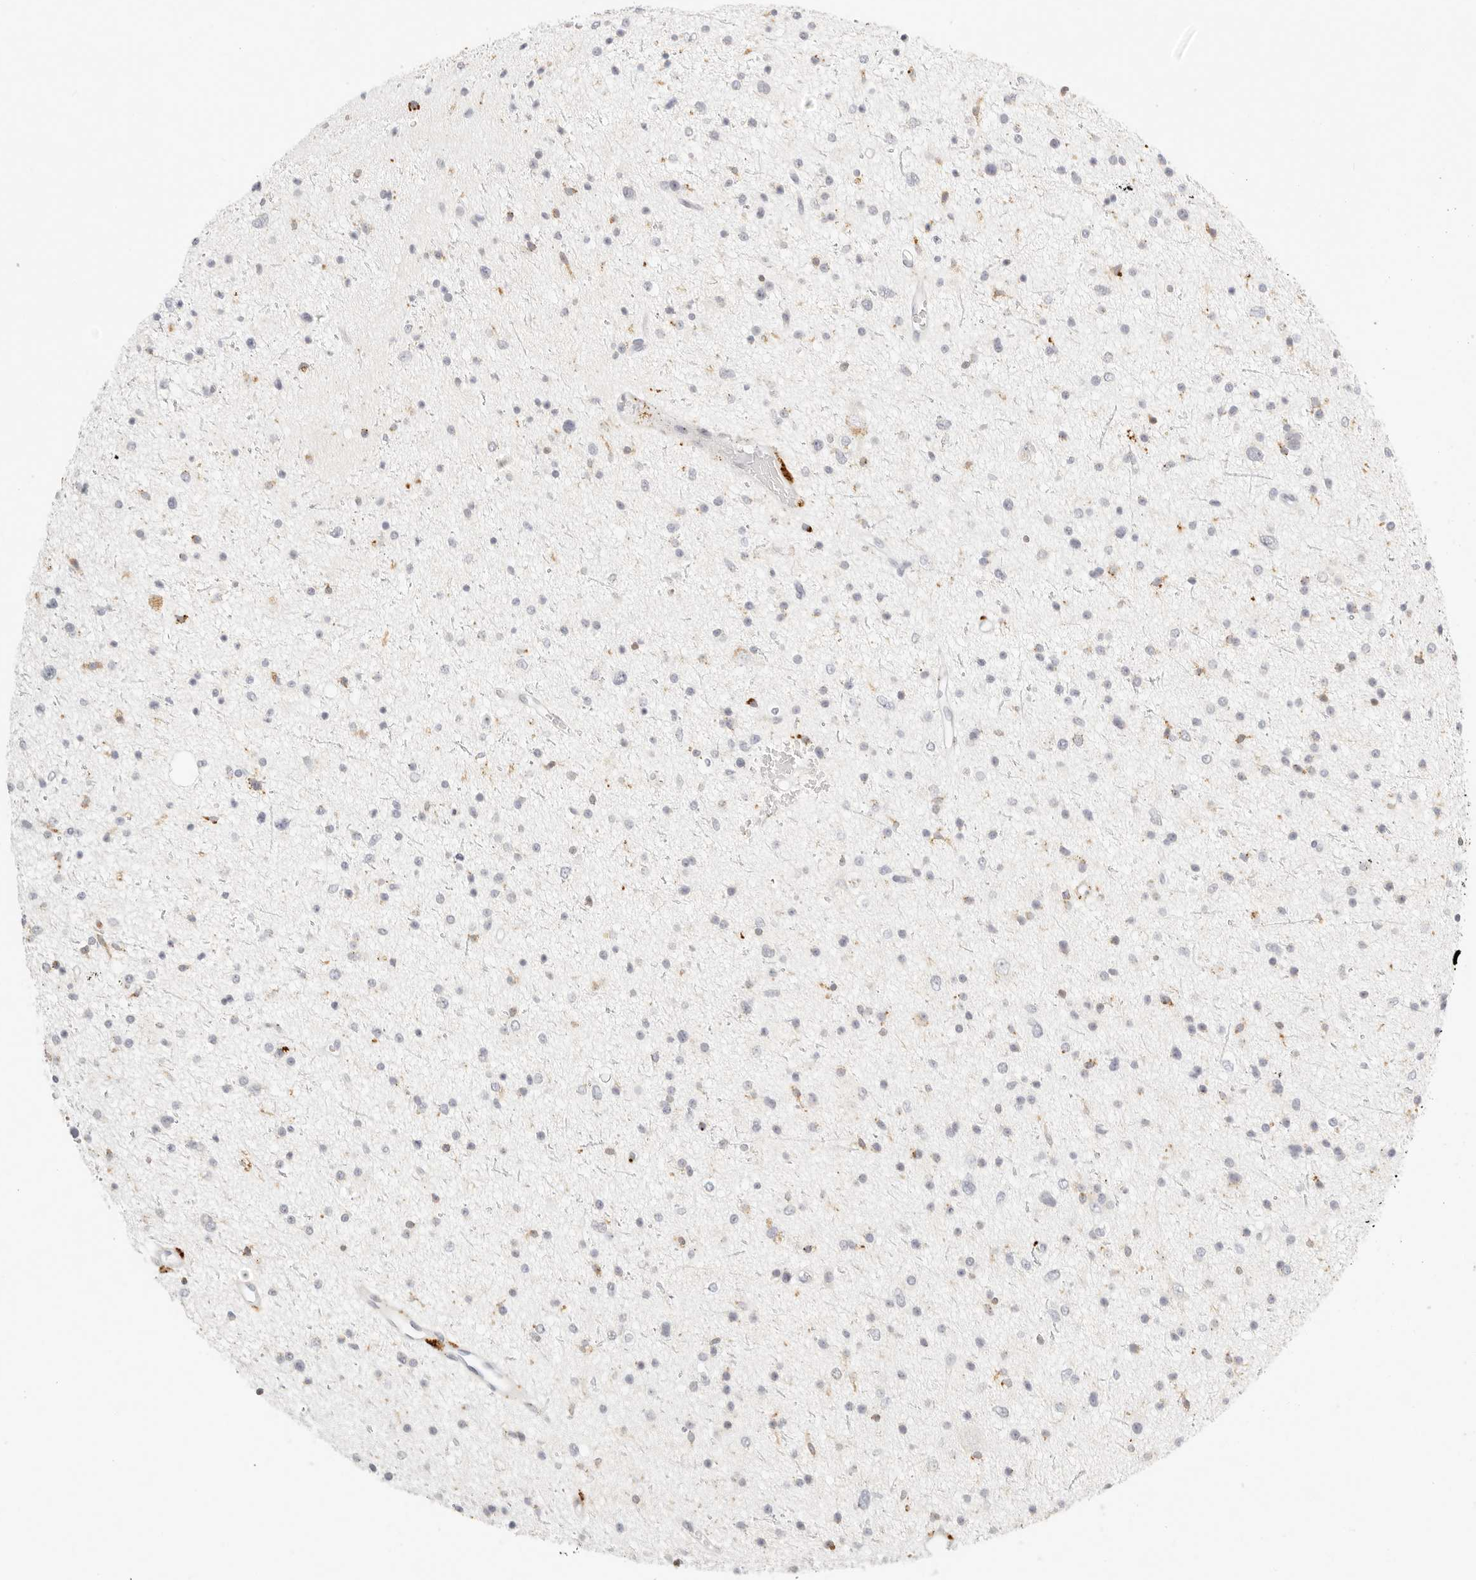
{"staining": {"intensity": "negative", "quantity": "none", "location": "none"}, "tissue": "glioma", "cell_type": "Tumor cells", "image_type": "cancer", "snomed": [{"axis": "morphology", "description": "Glioma, malignant, Low grade"}, {"axis": "topography", "description": "Brain"}], "caption": "Immunohistochemistry of glioma shows no staining in tumor cells.", "gene": "RNASET2", "patient": {"sex": "female", "age": 37}}